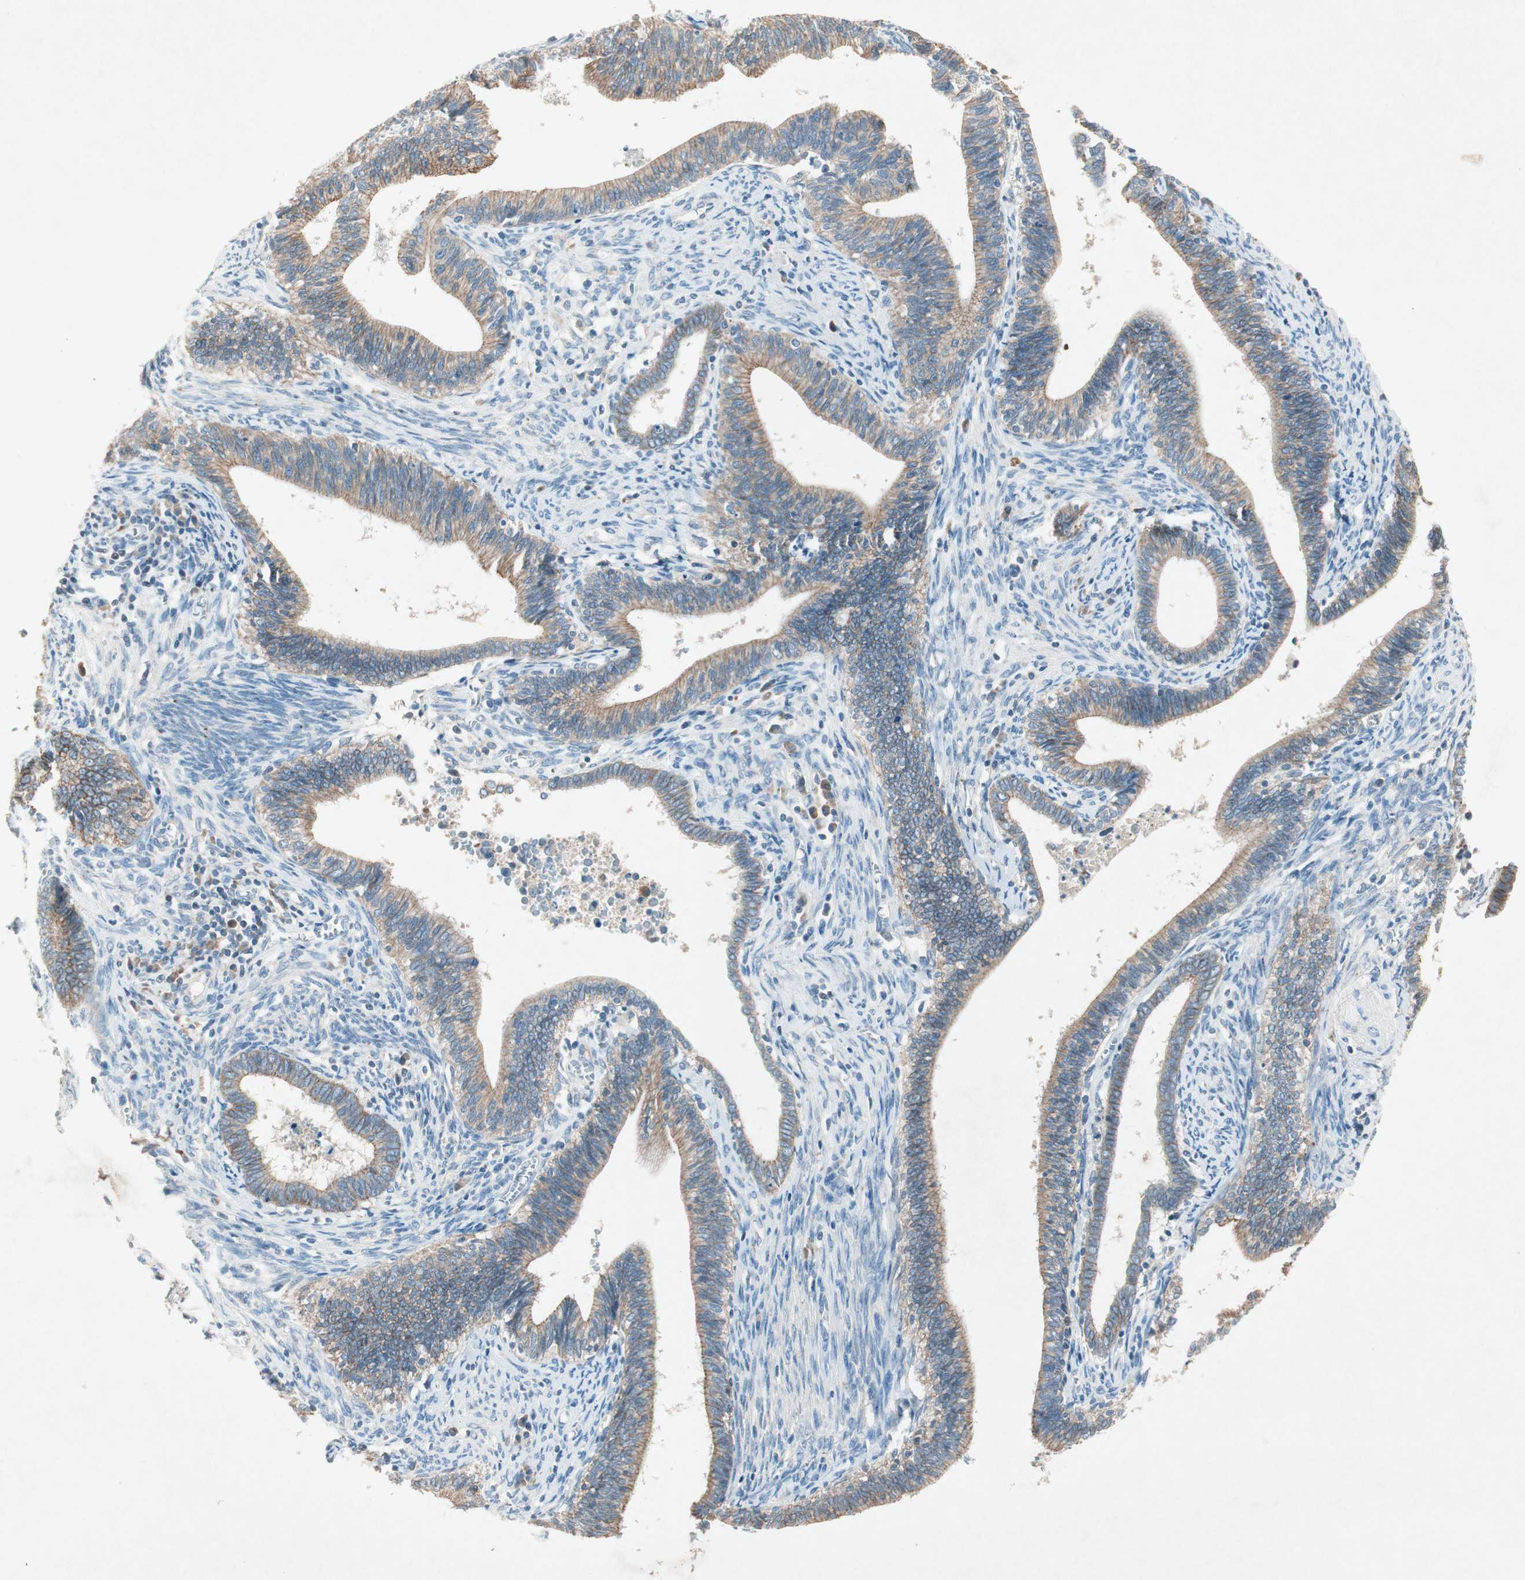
{"staining": {"intensity": "weak", "quantity": ">75%", "location": "cytoplasmic/membranous"}, "tissue": "cervical cancer", "cell_type": "Tumor cells", "image_type": "cancer", "snomed": [{"axis": "morphology", "description": "Adenocarcinoma, NOS"}, {"axis": "topography", "description": "Cervix"}], "caption": "Protein staining demonstrates weak cytoplasmic/membranous expression in approximately >75% of tumor cells in cervical cancer. Nuclei are stained in blue.", "gene": "NKAIN1", "patient": {"sex": "female", "age": 44}}